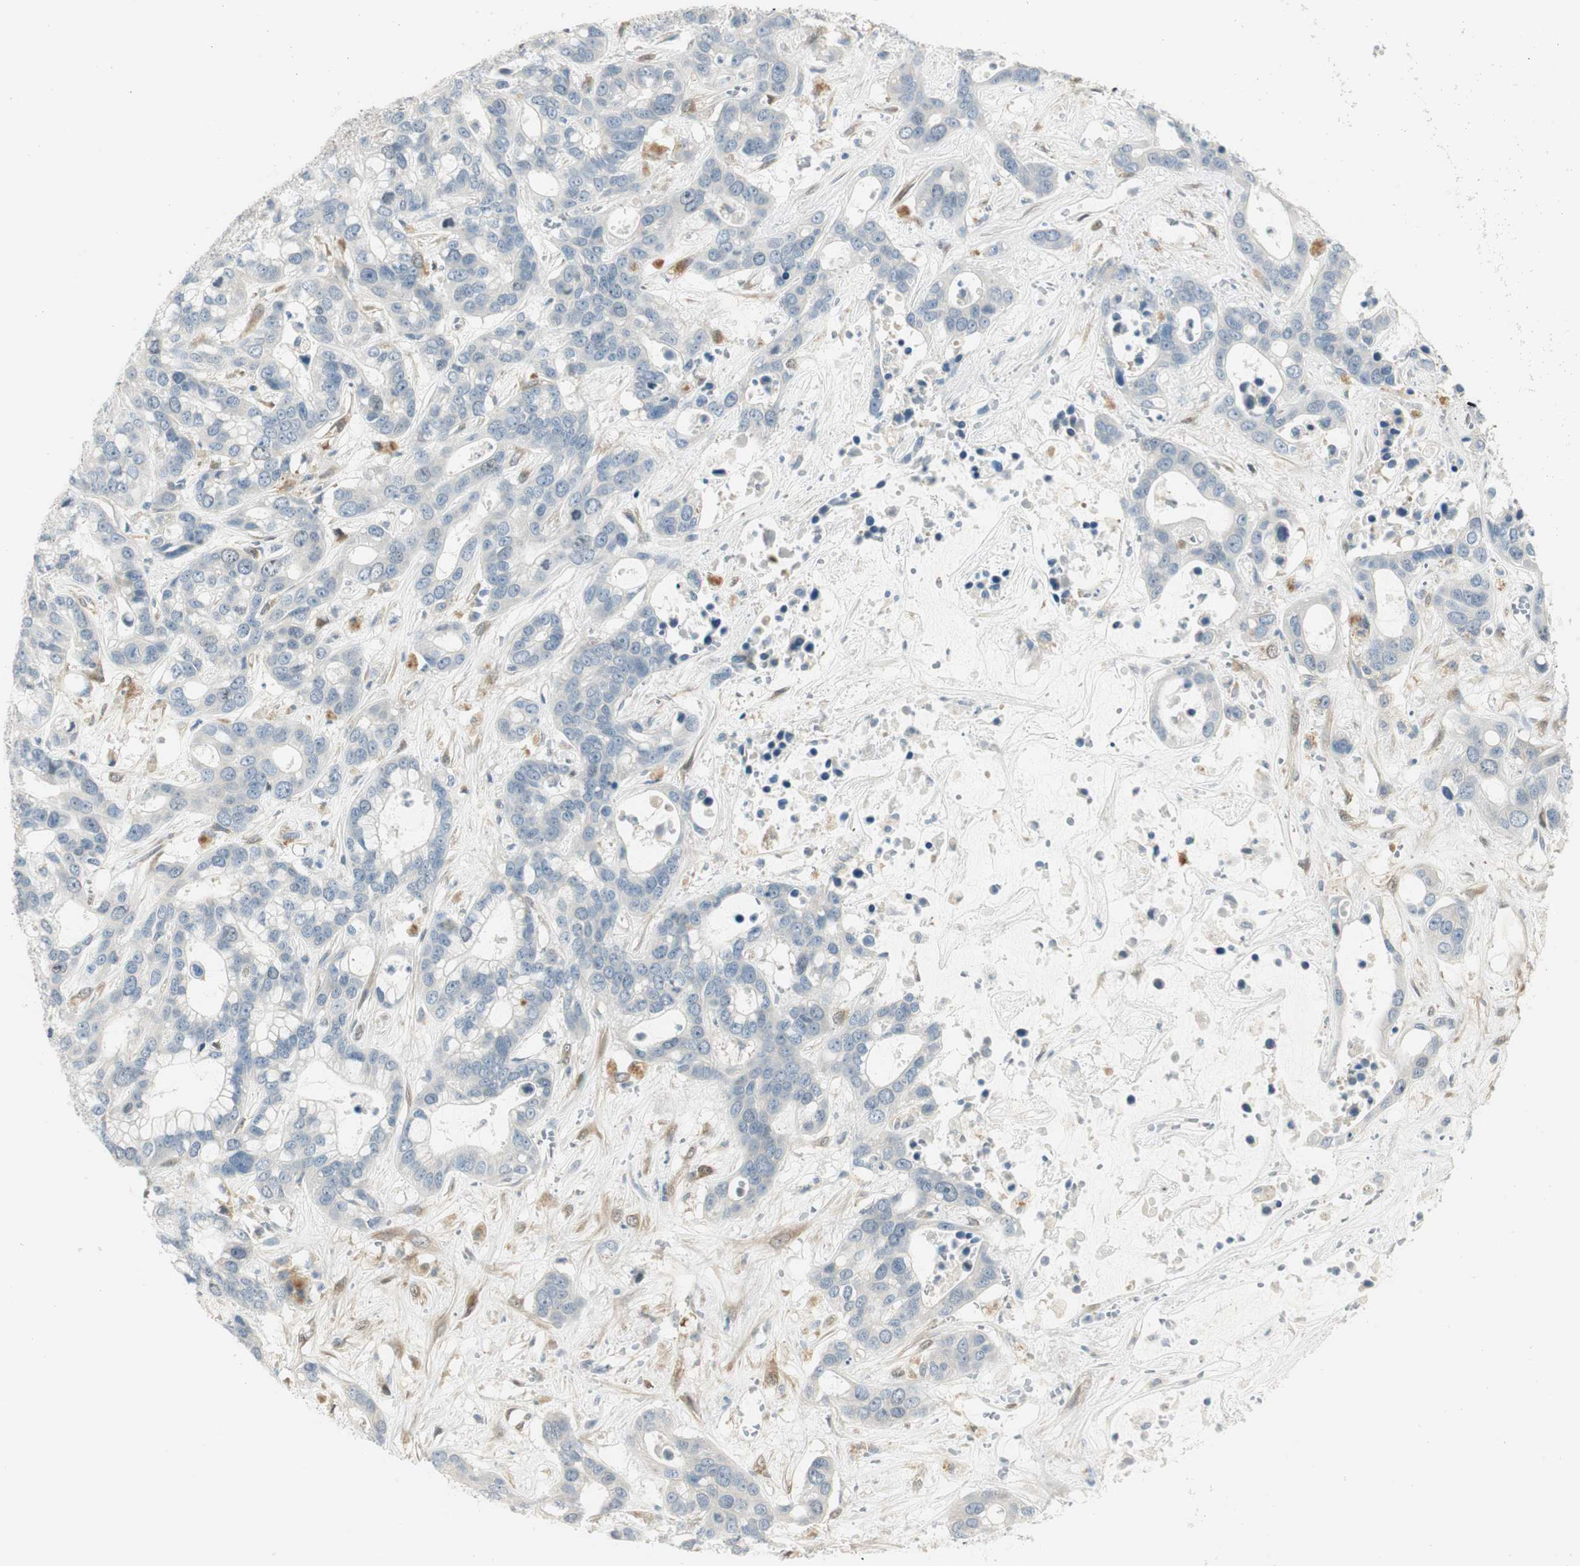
{"staining": {"intensity": "negative", "quantity": "none", "location": "none"}, "tissue": "liver cancer", "cell_type": "Tumor cells", "image_type": "cancer", "snomed": [{"axis": "morphology", "description": "Cholangiocarcinoma"}, {"axis": "topography", "description": "Liver"}], "caption": "The histopathology image displays no staining of tumor cells in cholangiocarcinoma (liver).", "gene": "STON1-GTF2A1L", "patient": {"sex": "female", "age": 65}}